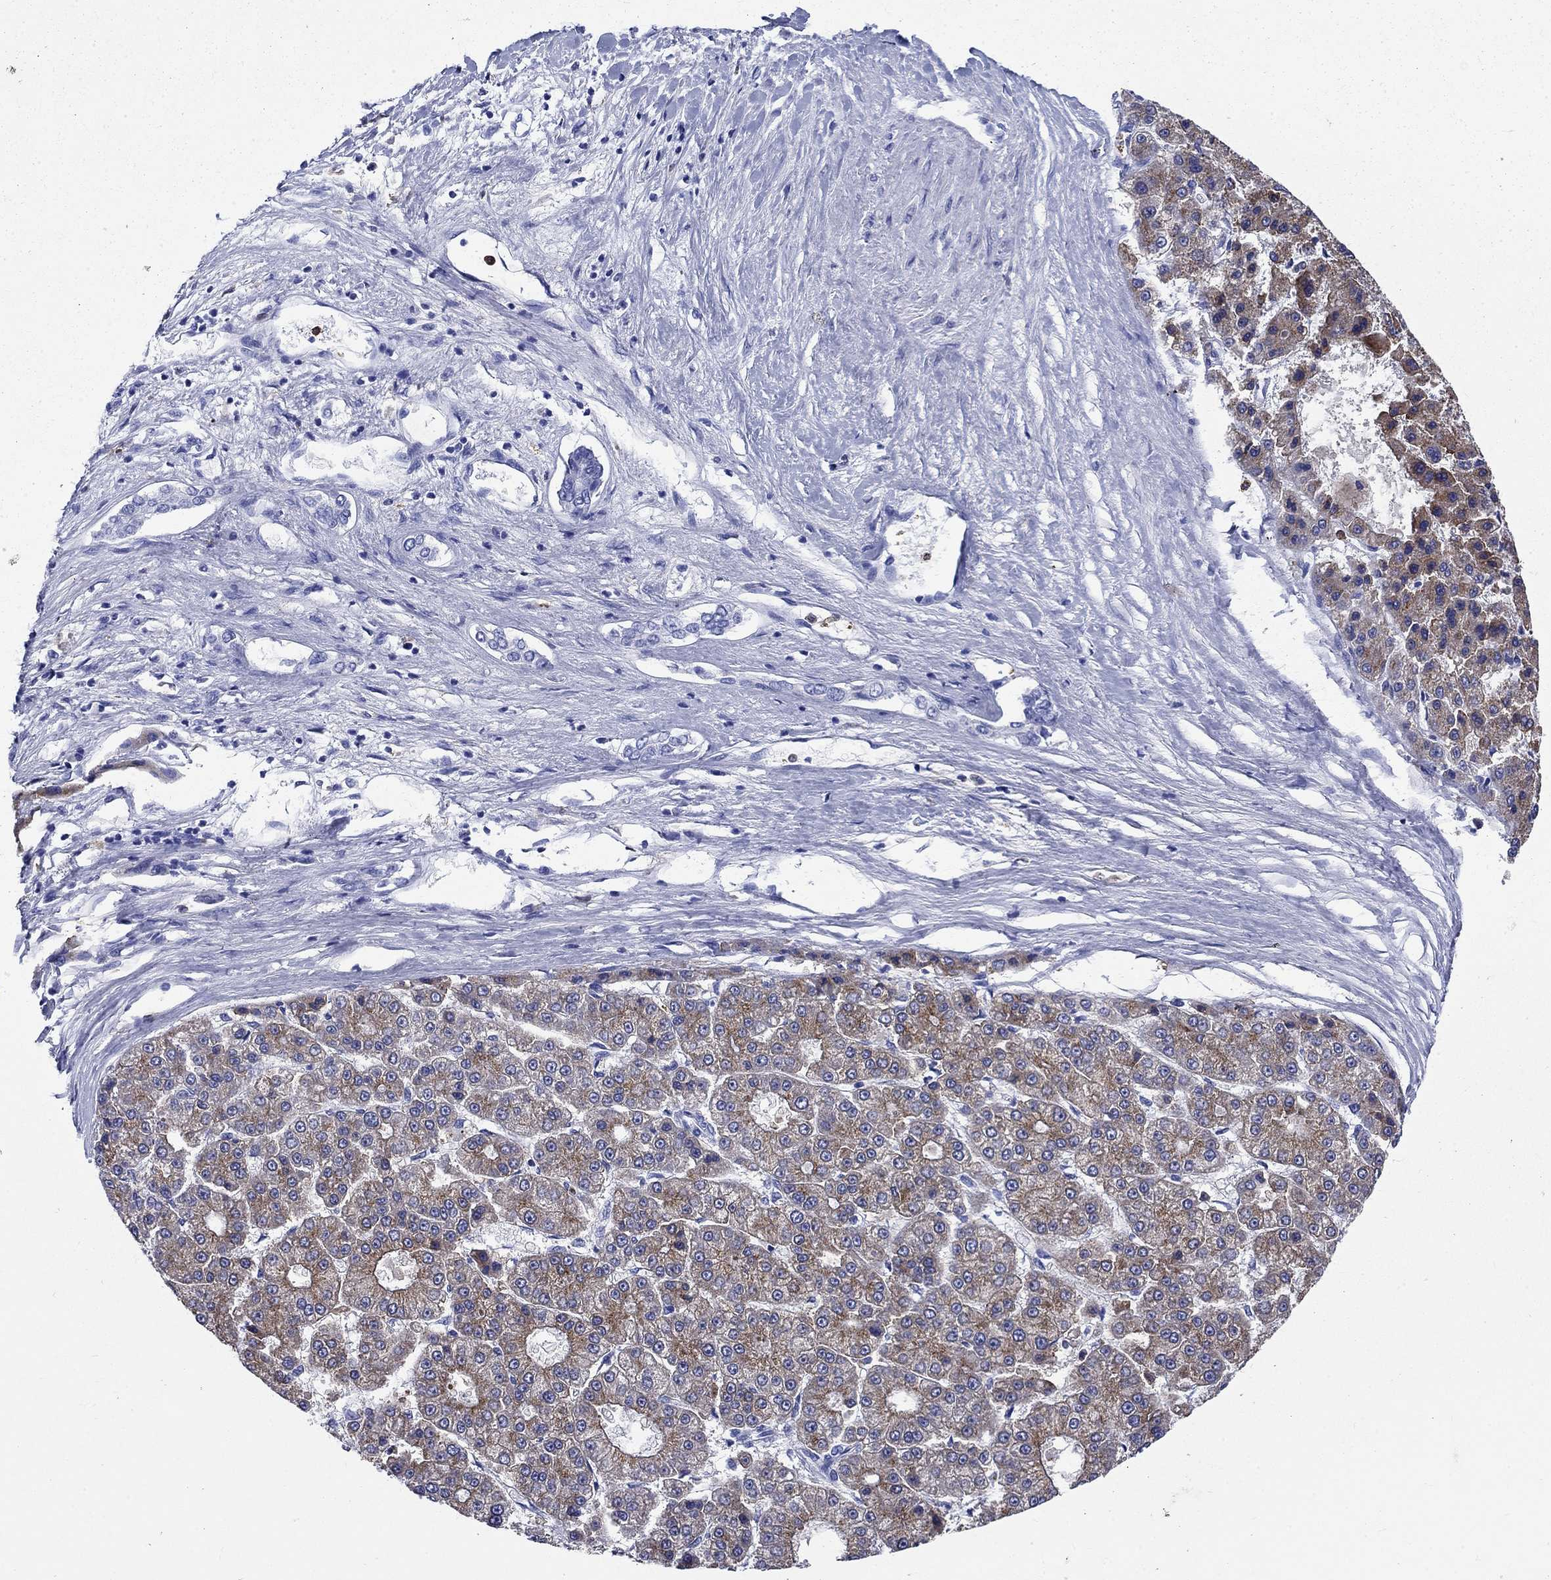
{"staining": {"intensity": "moderate", "quantity": "25%-75%", "location": "cytoplasmic/membranous"}, "tissue": "liver cancer", "cell_type": "Tumor cells", "image_type": "cancer", "snomed": [{"axis": "morphology", "description": "Carcinoma, Hepatocellular, NOS"}, {"axis": "topography", "description": "Liver"}], "caption": "This micrograph reveals IHC staining of liver hepatocellular carcinoma, with medium moderate cytoplasmic/membranous positivity in about 25%-75% of tumor cells.", "gene": "TFR2", "patient": {"sex": "male", "age": 70}}